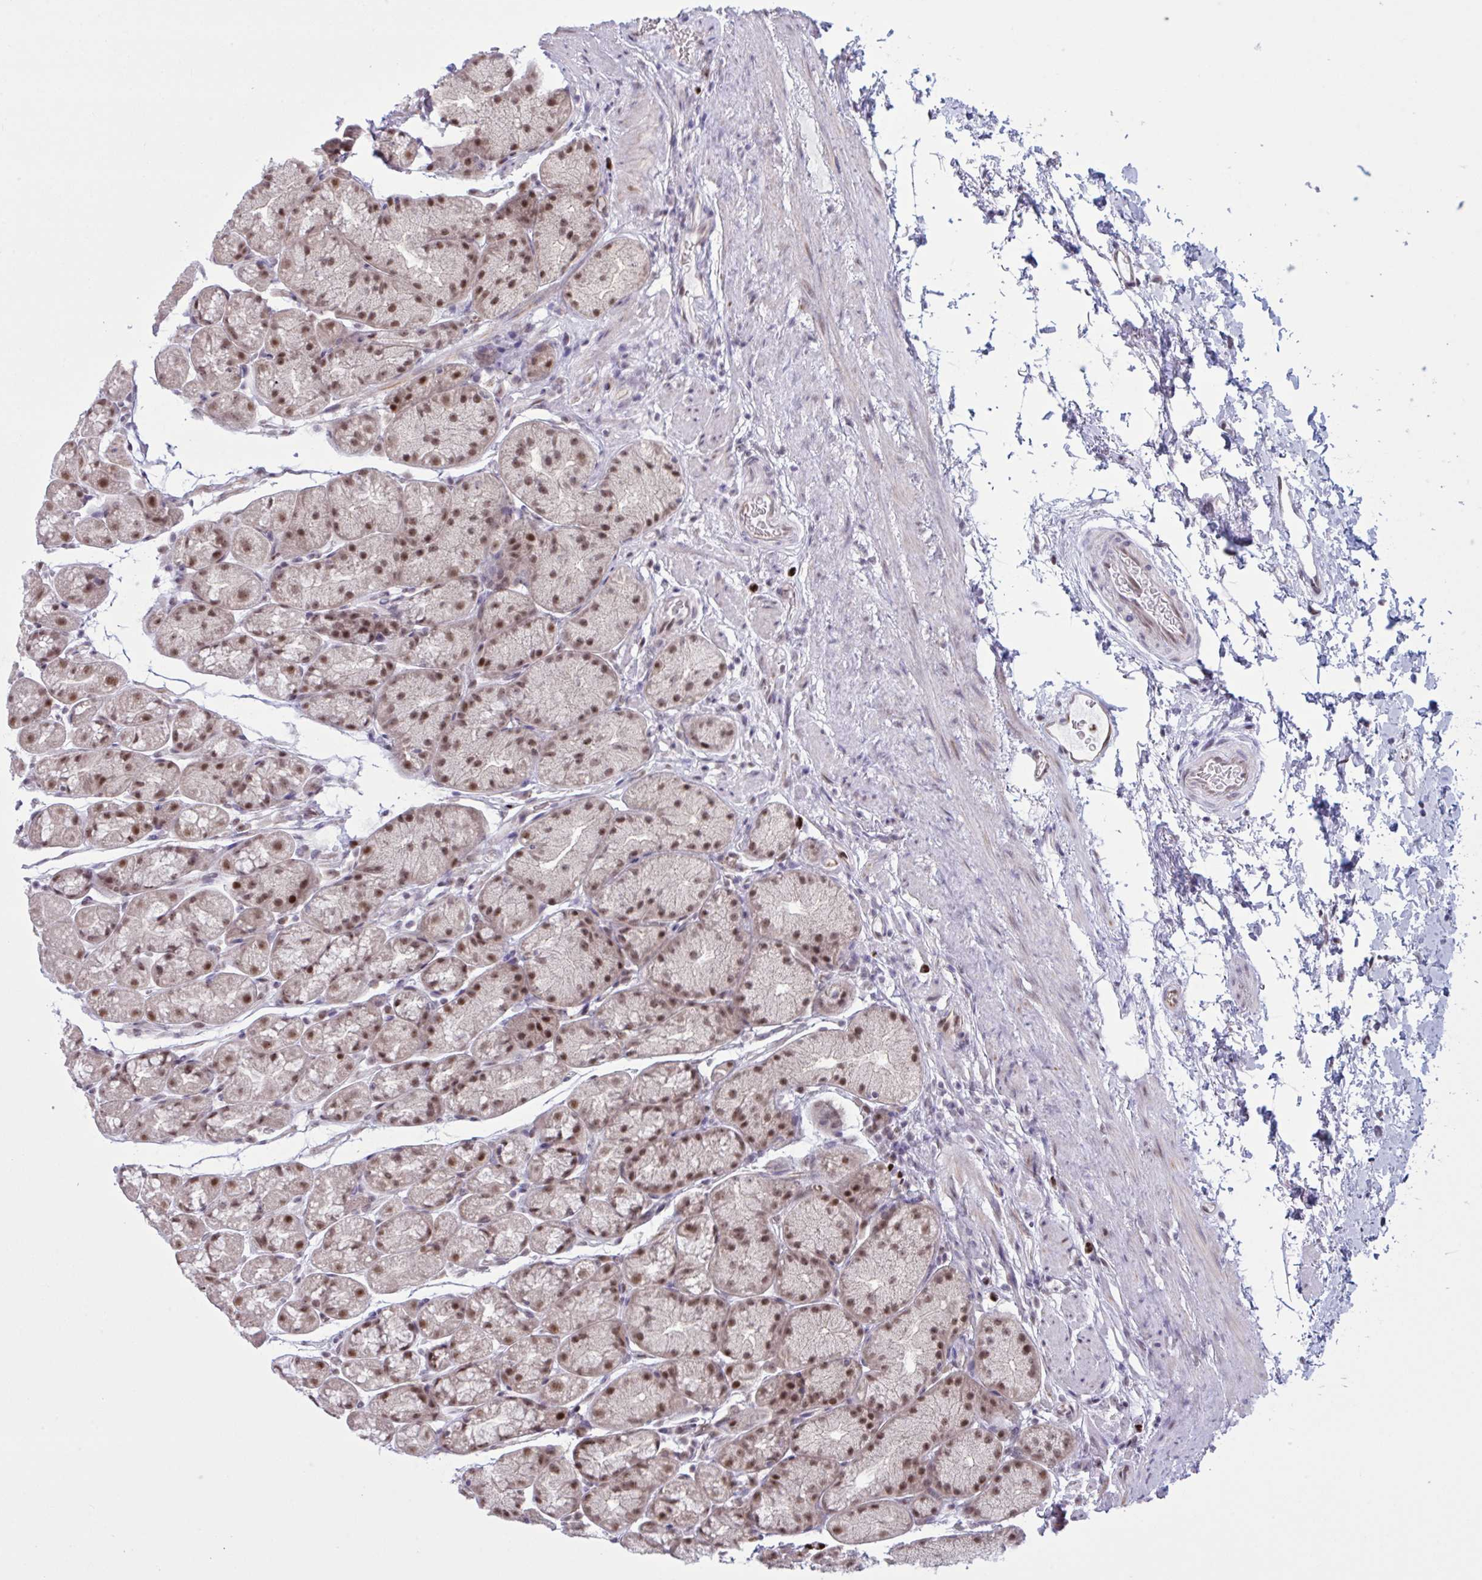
{"staining": {"intensity": "moderate", "quantity": ">75%", "location": "nuclear"}, "tissue": "stomach", "cell_type": "Glandular cells", "image_type": "normal", "snomed": [{"axis": "morphology", "description": "Normal tissue, NOS"}, {"axis": "topography", "description": "Stomach, lower"}], "caption": "IHC photomicrograph of benign stomach stained for a protein (brown), which exhibits medium levels of moderate nuclear expression in about >75% of glandular cells.", "gene": "PRMT6", "patient": {"sex": "male", "age": 67}}